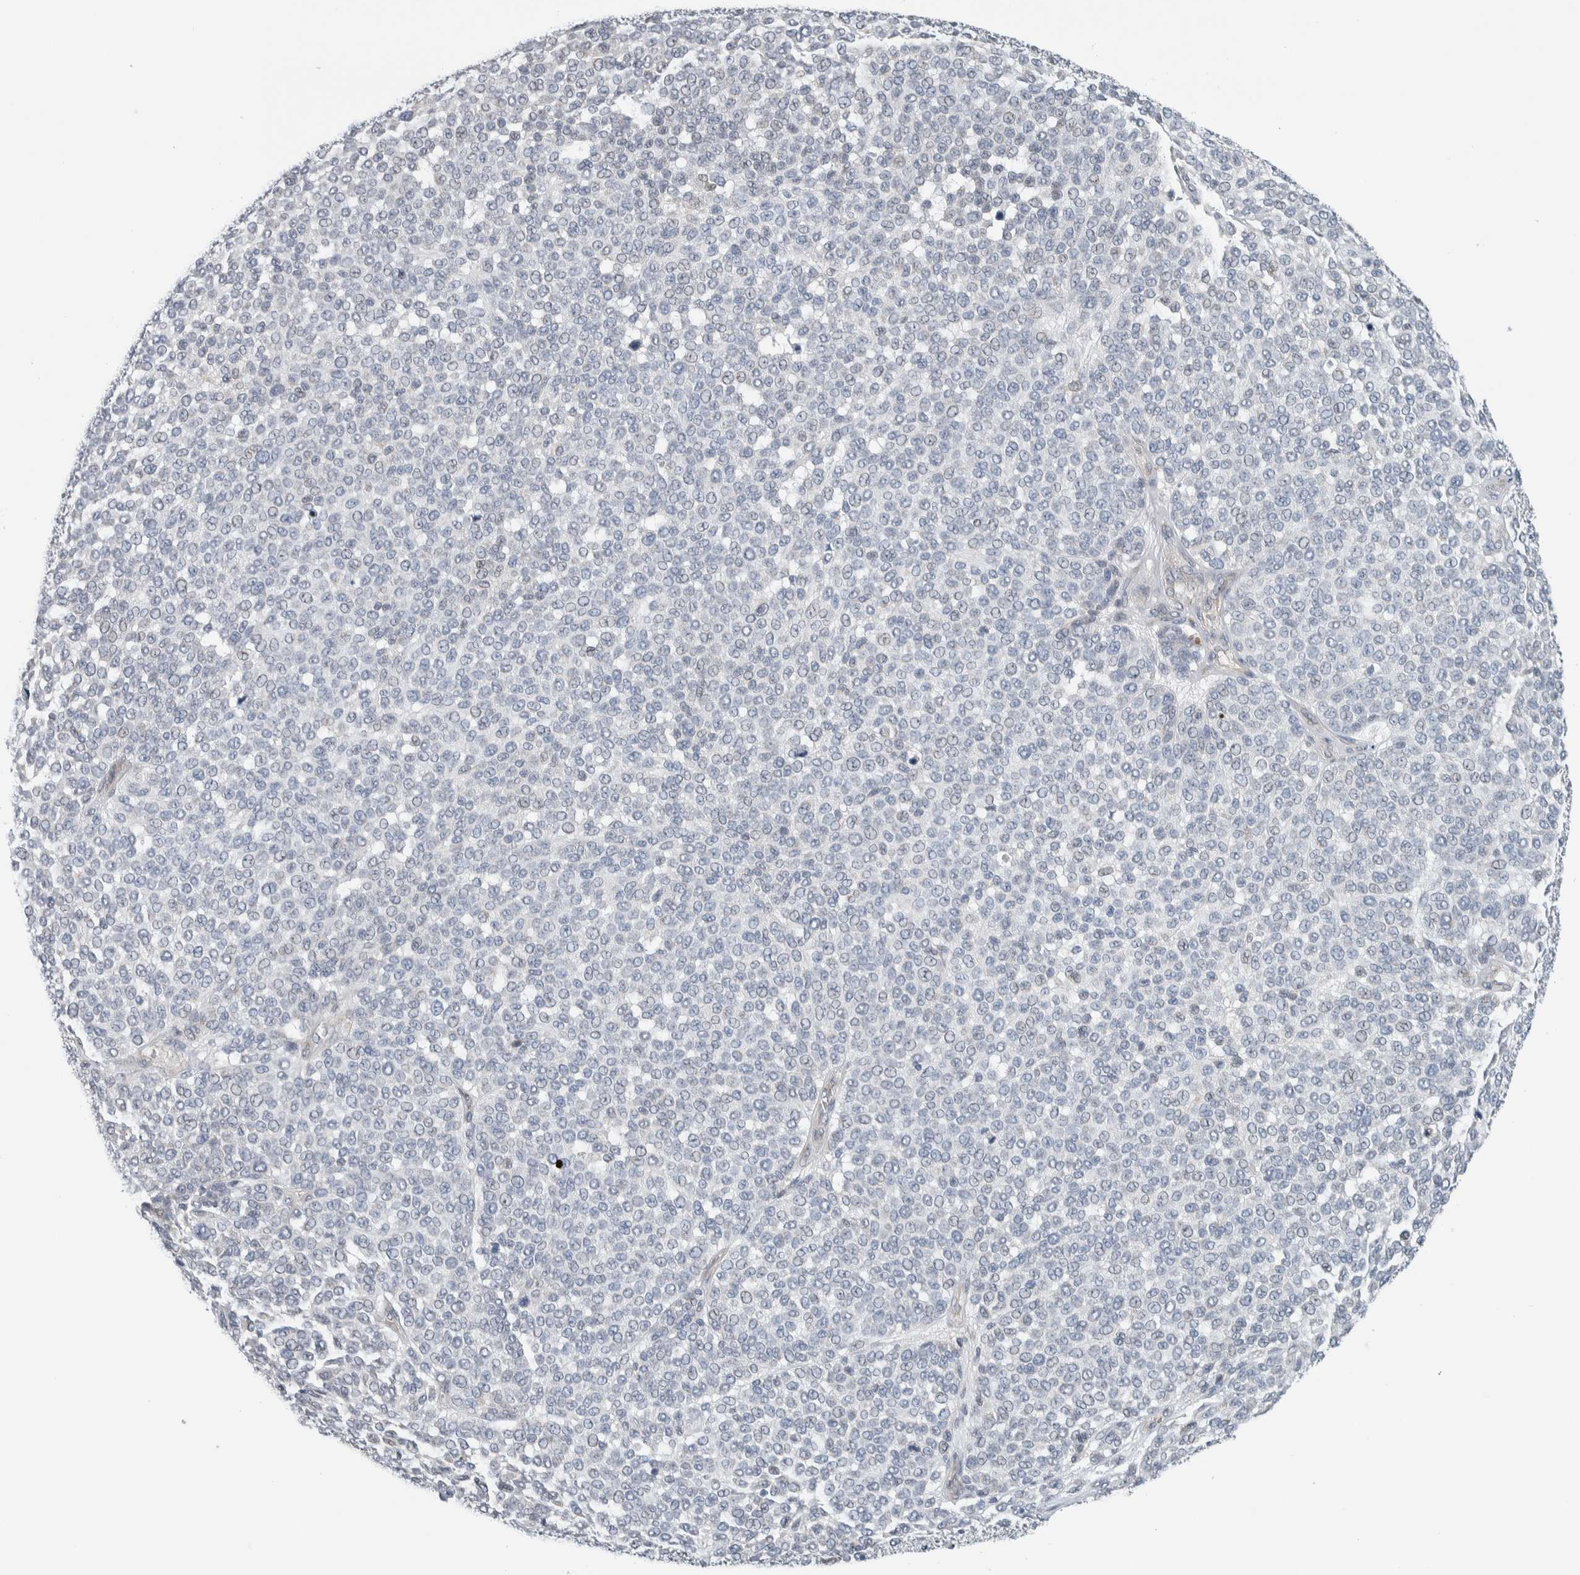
{"staining": {"intensity": "negative", "quantity": "none", "location": "none"}, "tissue": "melanoma", "cell_type": "Tumor cells", "image_type": "cancer", "snomed": [{"axis": "morphology", "description": "Malignant melanoma, NOS"}, {"axis": "topography", "description": "Skin"}], "caption": "There is no significant expression in tumor cells of melanoma. (Stains: DAB immunohistochemistry (IHC) with hematoxylin counter stain, Microscopy: brightfield microscopy at high magnification).", "gene": "NEUROD1", "patient": {"sex": "male", "age": 59}}